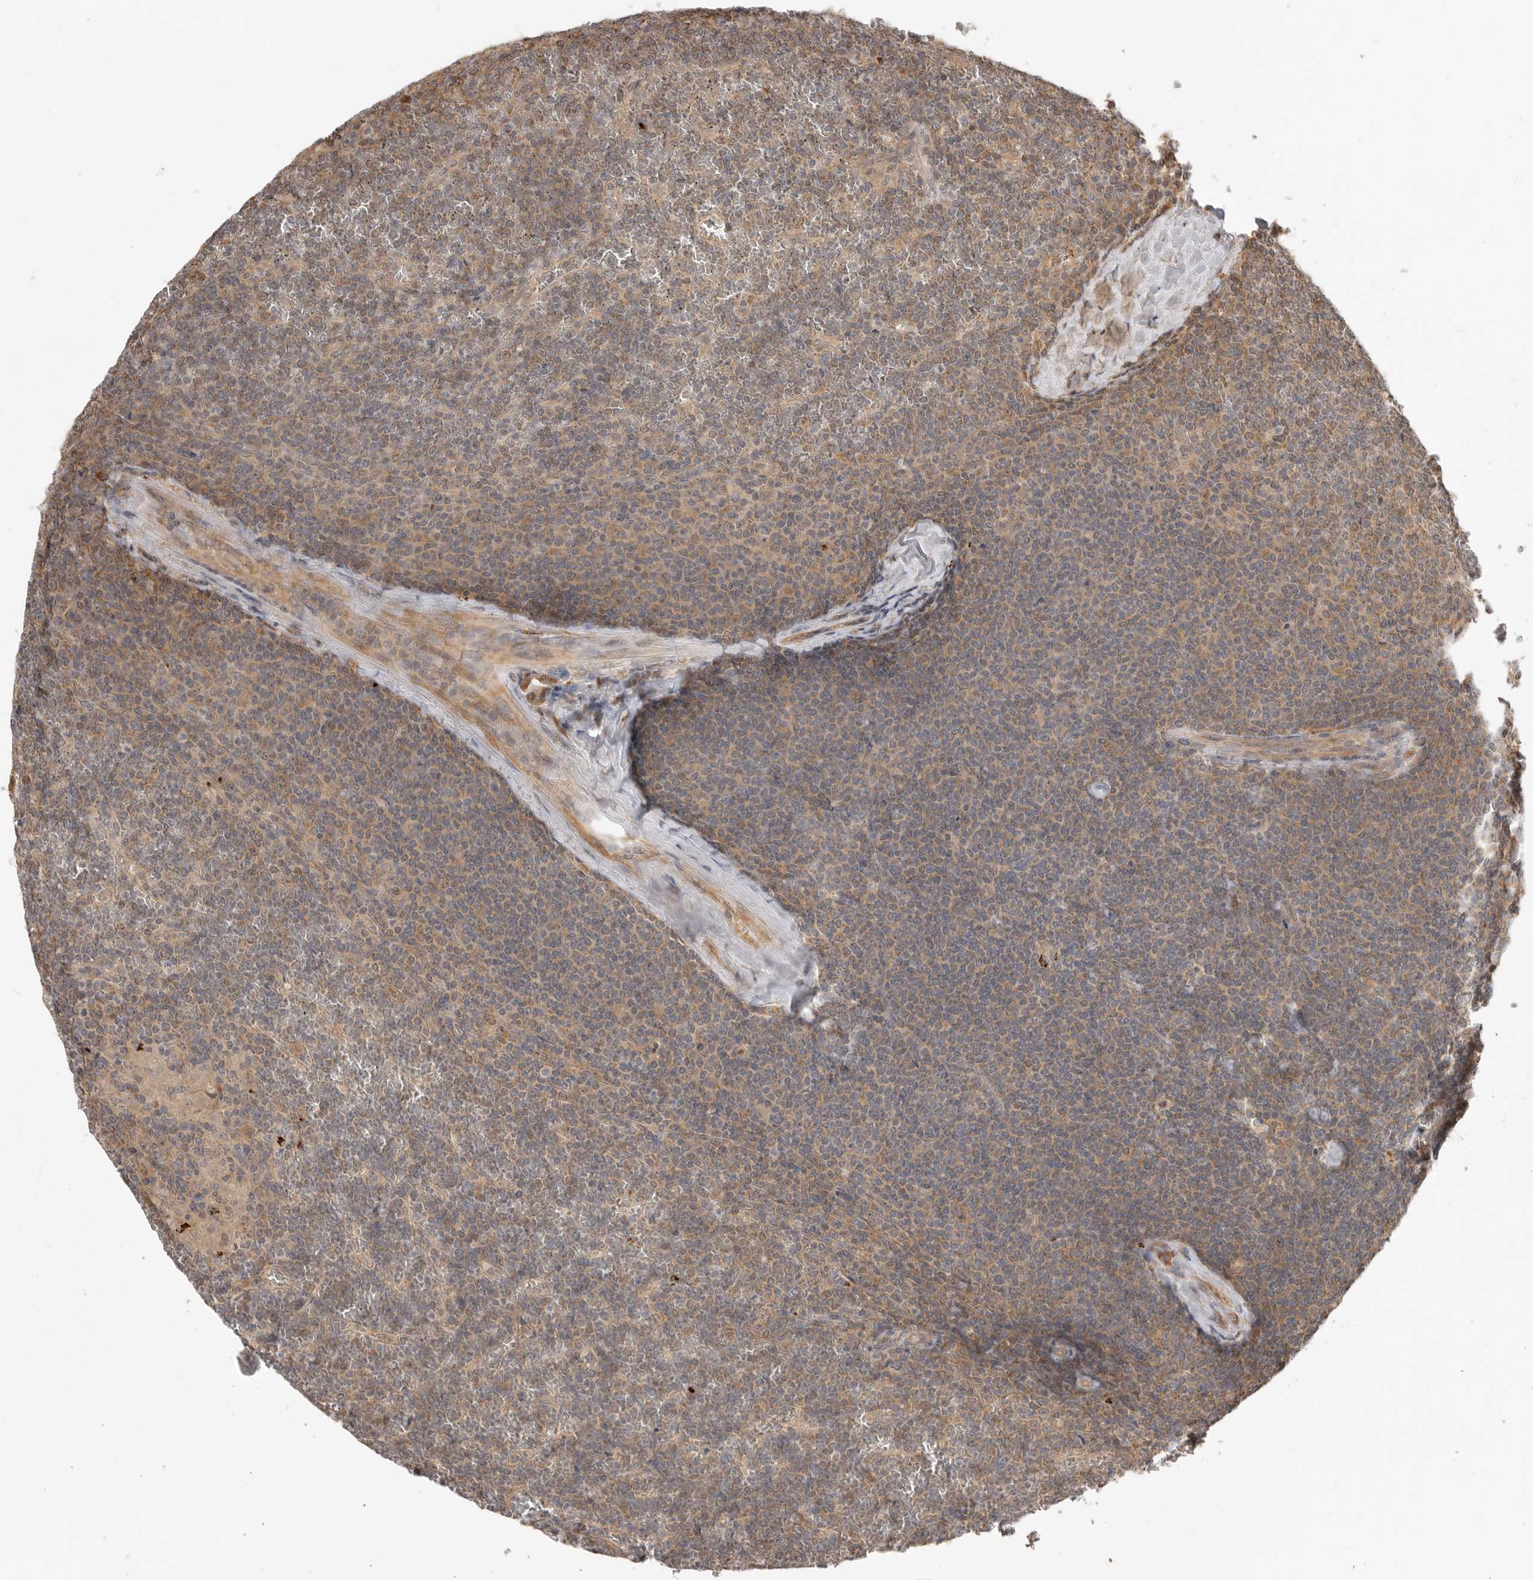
{"staining": {"intensity": "weak", "quantity": ">75%", "location": "cytoplasmic/membranous,nuclear"}, "tissue": "lymphoma", "cell_type": "Tumor cells", "image_type": "cancer", "snomed": [{"axis": "morphology", "description": "Malignant lymphoma, non-Hodgkin's type, Low grade"}, {"axis": "topography", "description": "Spleen"}], "caption": "Immunohistochemical staining of human malignant lymphoma, non-Hodgkin's type (low-grade) shows weak cytoplasmic/membranous and nuclear protein positivity in about >75% of tumor cells.", "gene": "DPH7", "patient": {"sex": "female", "age": 19}}